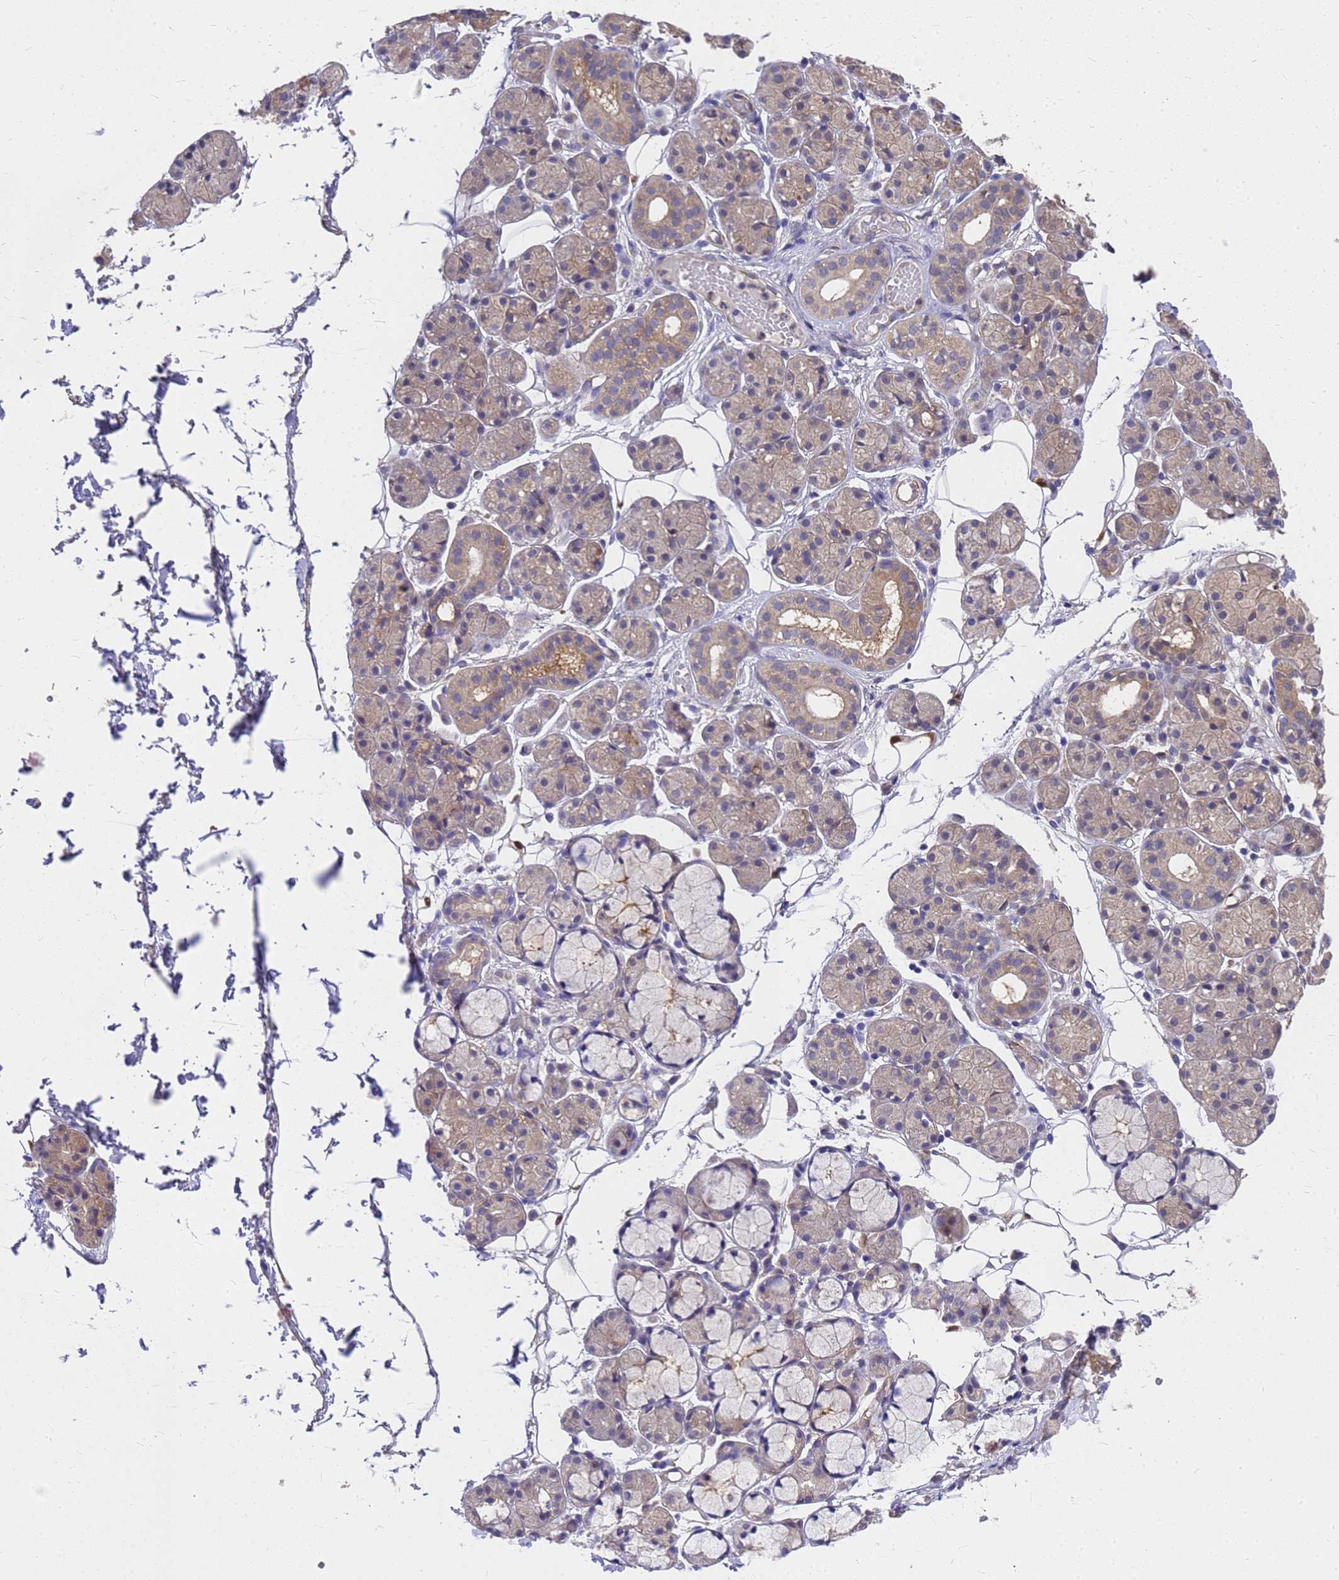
{"staining": {"intensity": "weak", "quantity": "25%-75%", "location": "cytoplasmic/membranous"}, "tissue": "salivary gland", "cell_type": "Glandular cells", "image_type": "normal", "snomed": [{"axis": "morphology", "description": "Normal tissue, NOS"}, {"axis": "topography", "description": "Salivary gland"}], "caption": "About 25%-75% of glandular cells in unremarkable human salivary gland display weak cytoplasmic/membranous protein expression as visualized by brown immunohistochemical staining.", "gene": "SLC35E2B", "patient": {"sex": "male", "age": 63}}